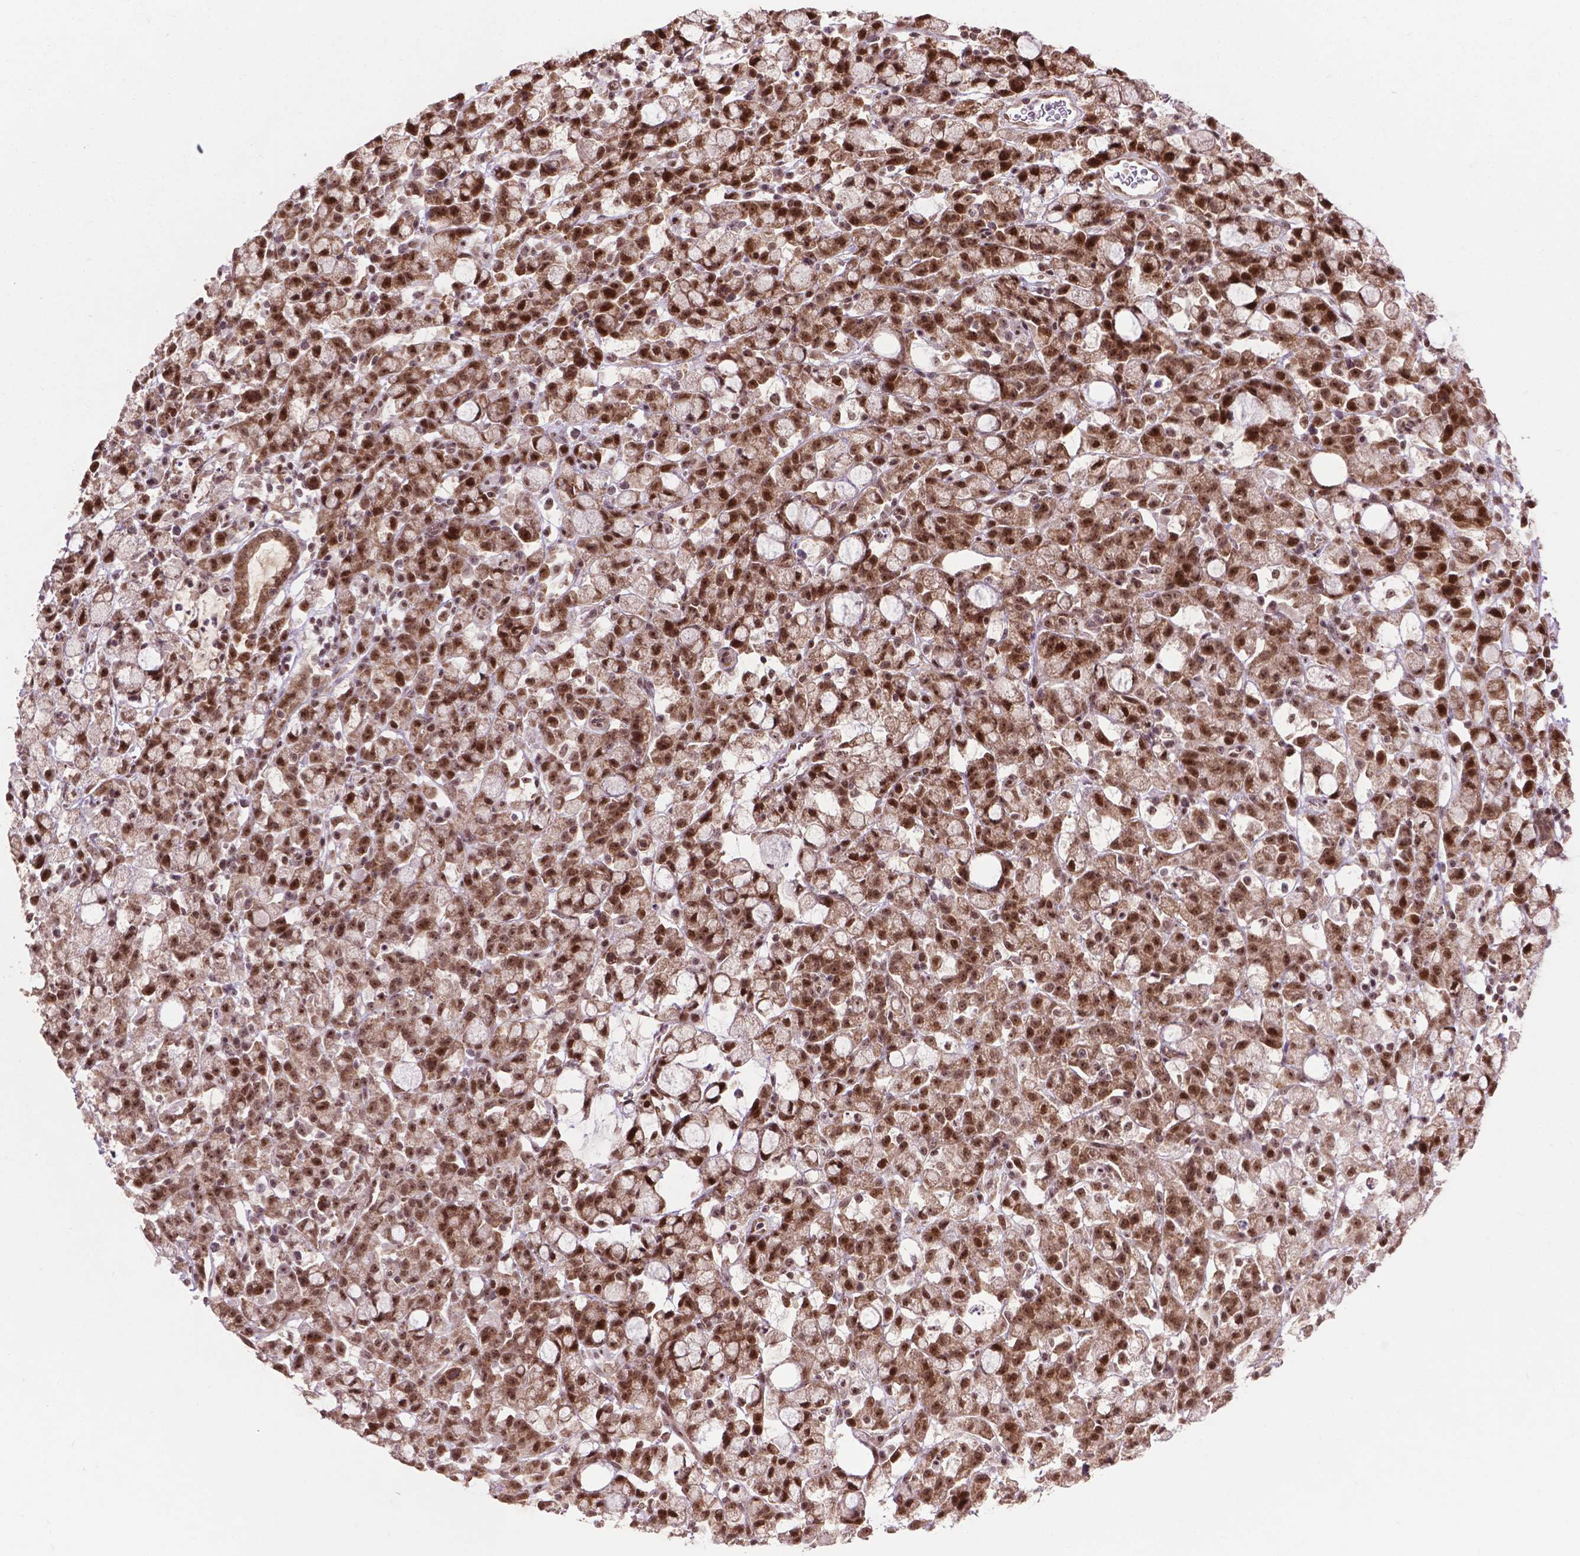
{"staining": {"intensity": "moderate", "quantity": ">75%", "location": "nuclear"}, "tissue": "stomach cancer", "cell_type": "Tumor cells", "image_type": "cancer", "snomed": [{"axis": "morphology", "description": "Adenocarcinoma, NOS"}, {"axis": "topography", "description": "Stomach"}], "caption": "A brown stain highlights moderate nuclear expression of a protein in human adenocarcinoma (stomach) tumor cells.", "gene": "CSNK2A1", "patient": {"sex": "male", "age": 58}}